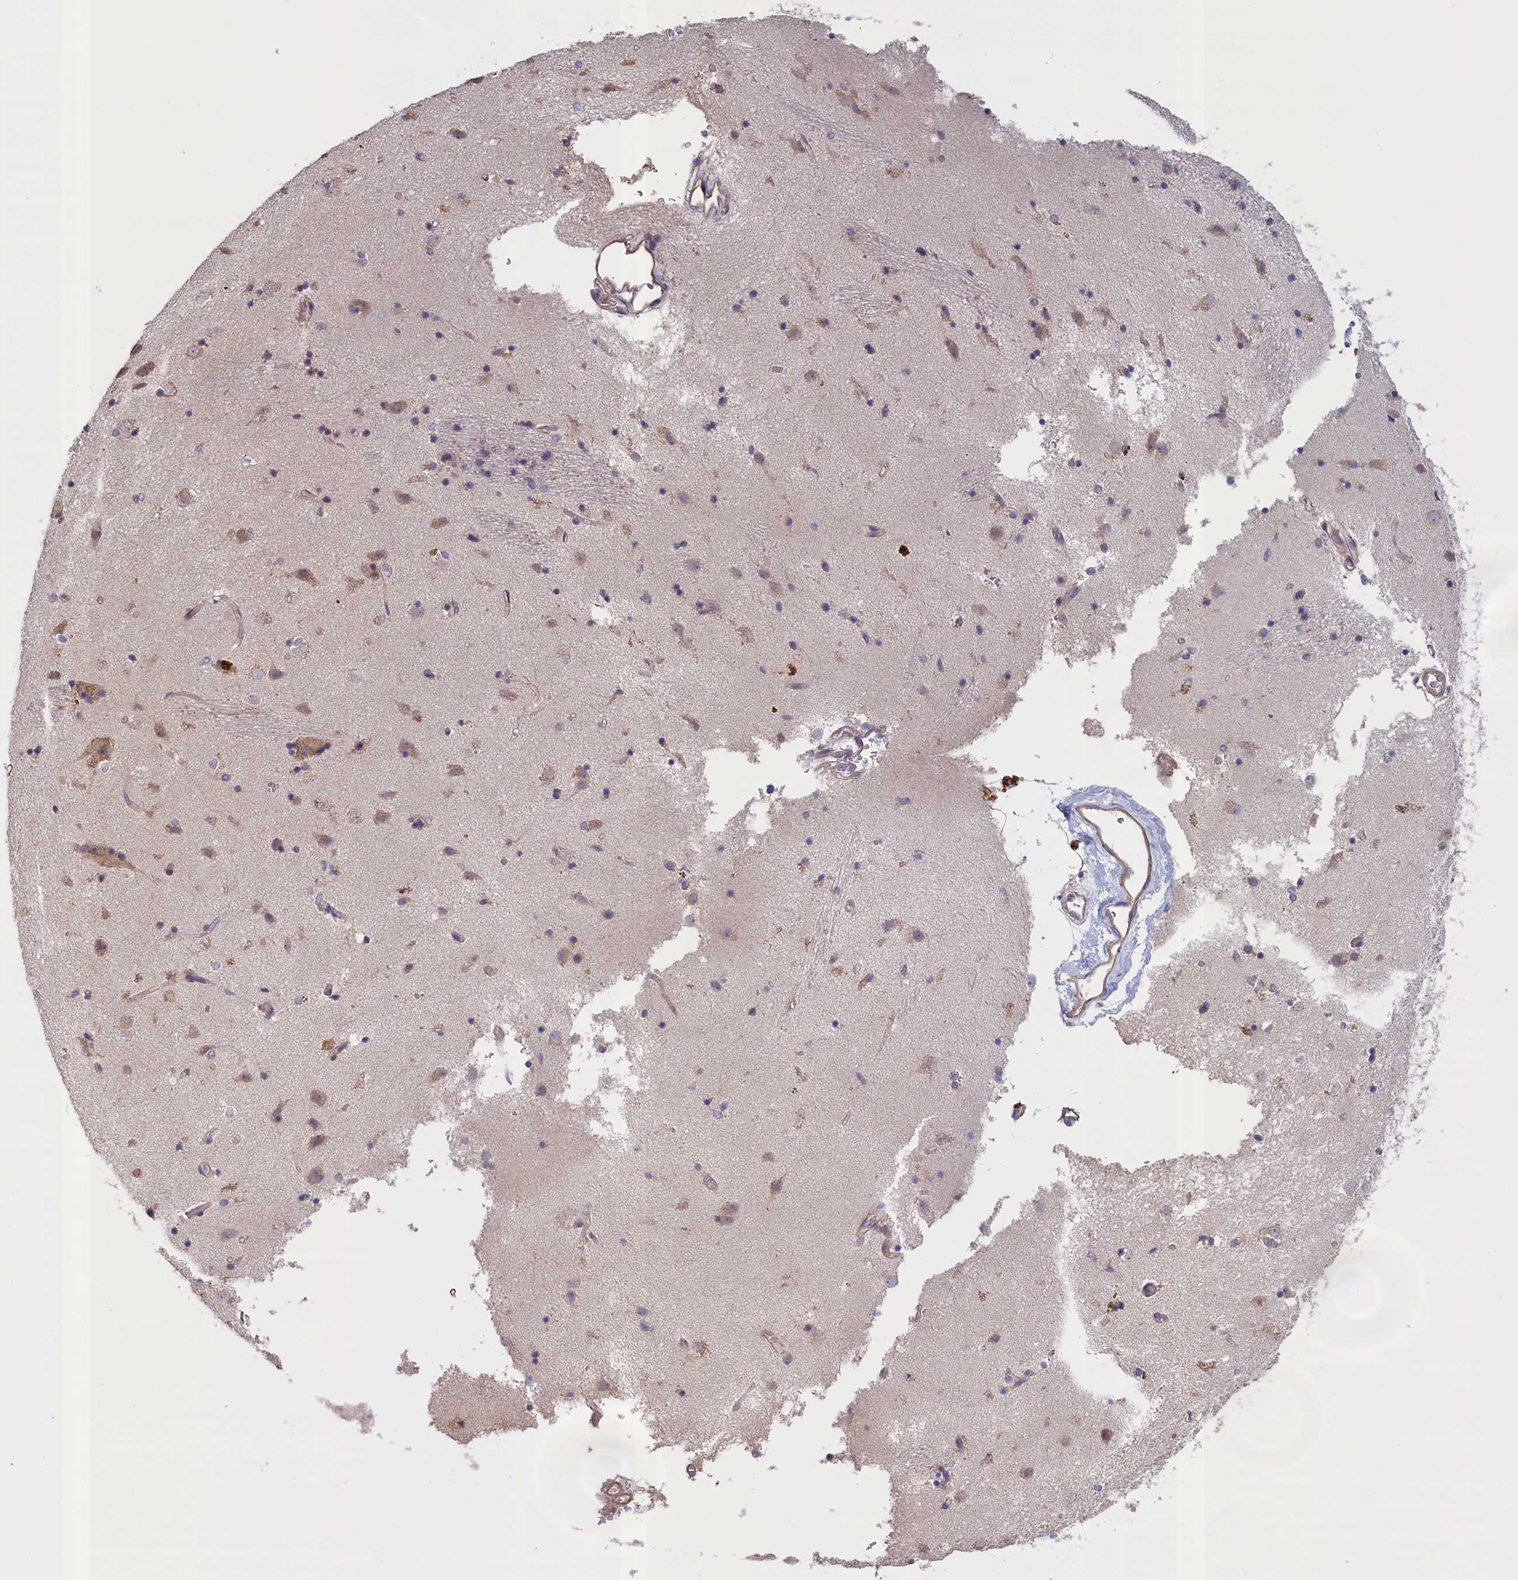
{"staining": {"intensity": "negative", "quantity": "none", "location": "none"}, "tissue": "caudate", "cell_type": "Glial cells", "image_type": "normal", "snomed": [{"axis": "morphology", "description": "Normal tissue, NOS"}, {"axis": "topography", "description": "Lateral ventricle wall"}], "caption": "Human caudate stained for a protein using immunohistochemistry shows no expression in glial cells.", "gene": "ANKRD2", "patient": {"sex": "male", "age": 70}}